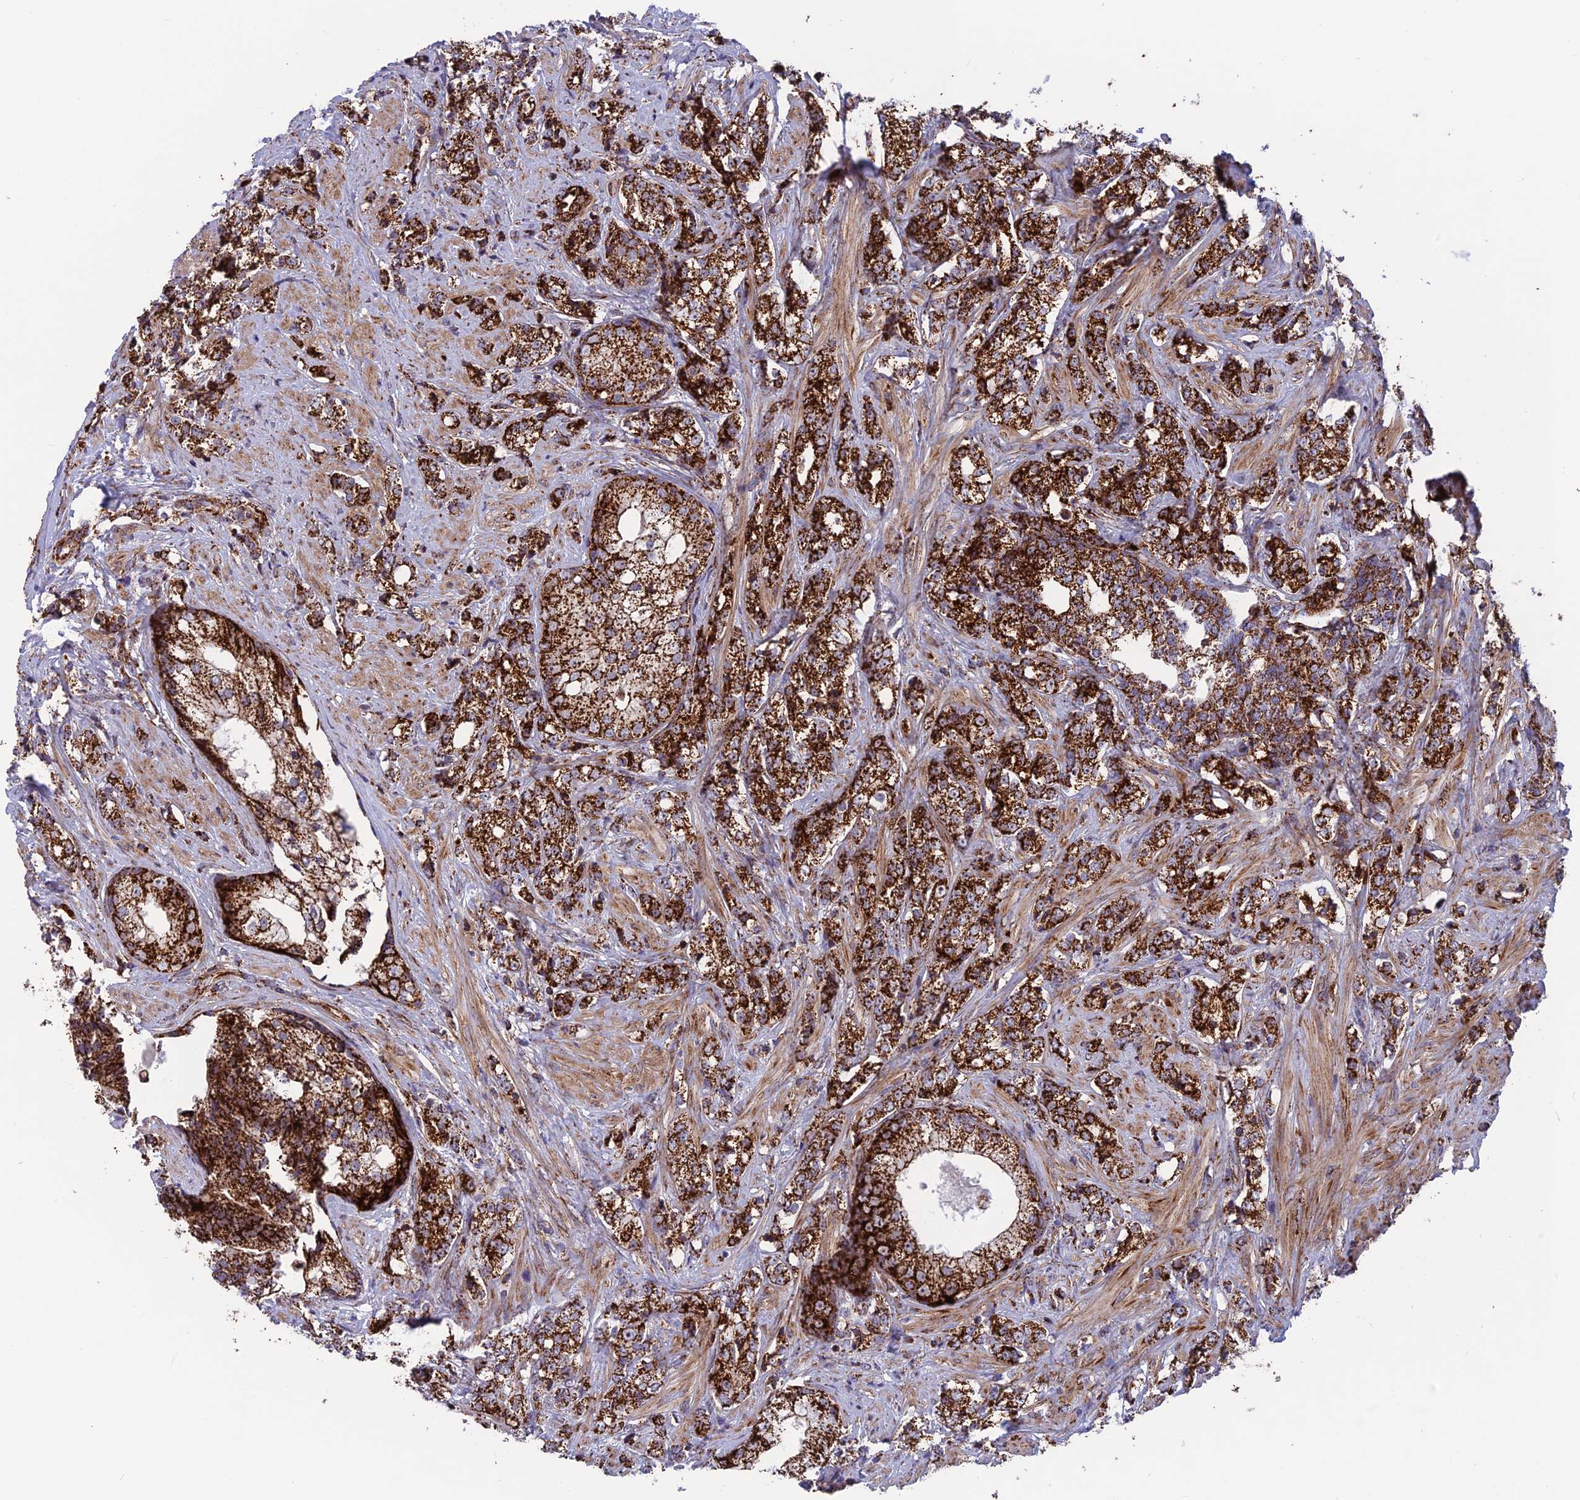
{"staining": {"intensity": "strong", "quantity": ">75%", "location": "cytoplasmic/membranous"}, "tissue": "prostate cancer", "cell_type": "Tumor cells", "image_type": "cancer", "snomed": [{"axis": "morphology", "description": "Adenocarcinoma, High grade"}, {"axis": "topography", "description": "Prostate"}], "caption": "About >75% of tumor cells in human prostate cancer (high-grade adenocarcinoma) reveal strong cytoplasmic/membranous protein positivity as visualized by brown immunohistochemical staining.", "gene": "MRPS18B", "patient": {"sex": "male", "age": 69}}